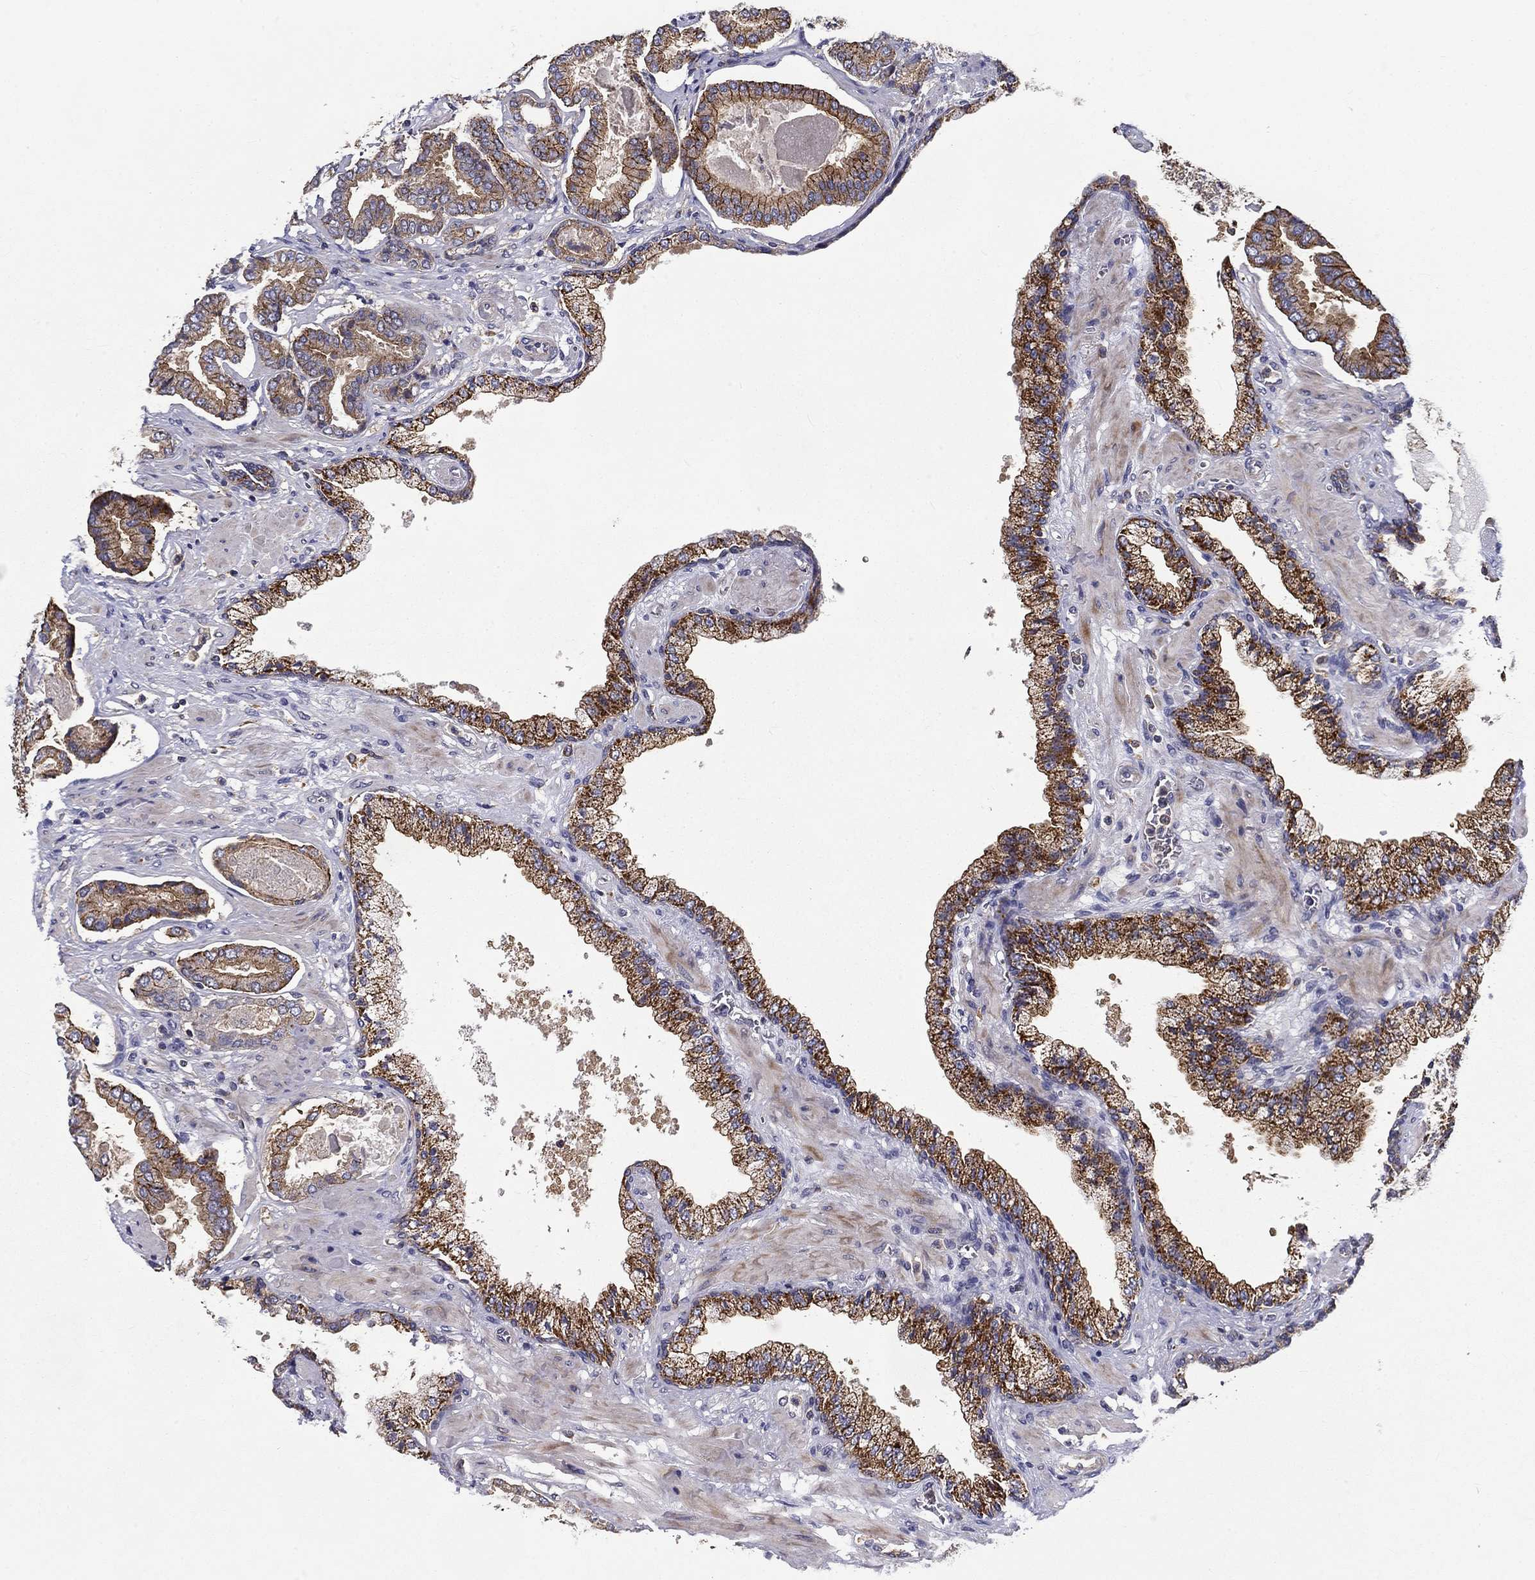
{"staining": {"intensity": "strong", "quantity": ">75%", "location": "cytoplasmic/membranous"}, "tissue": "prostate cancer", "cell_type": "Tumor cells", "image_type": "cancer", "snomed": [{"axis": "morphology", "description": "Adenocarcinoma, NOS"}, {"axis": "topography", "description": "Prostate"}], "caption": "Approximately >75% of tumor cells in human prostate cancer exhibit strong cytoplasmic/membranous protein positivity as visualized by brown immunohistochemical staining.", "gene": "ALDH4A1", "patient": {"sex": "male", "age": 64}}